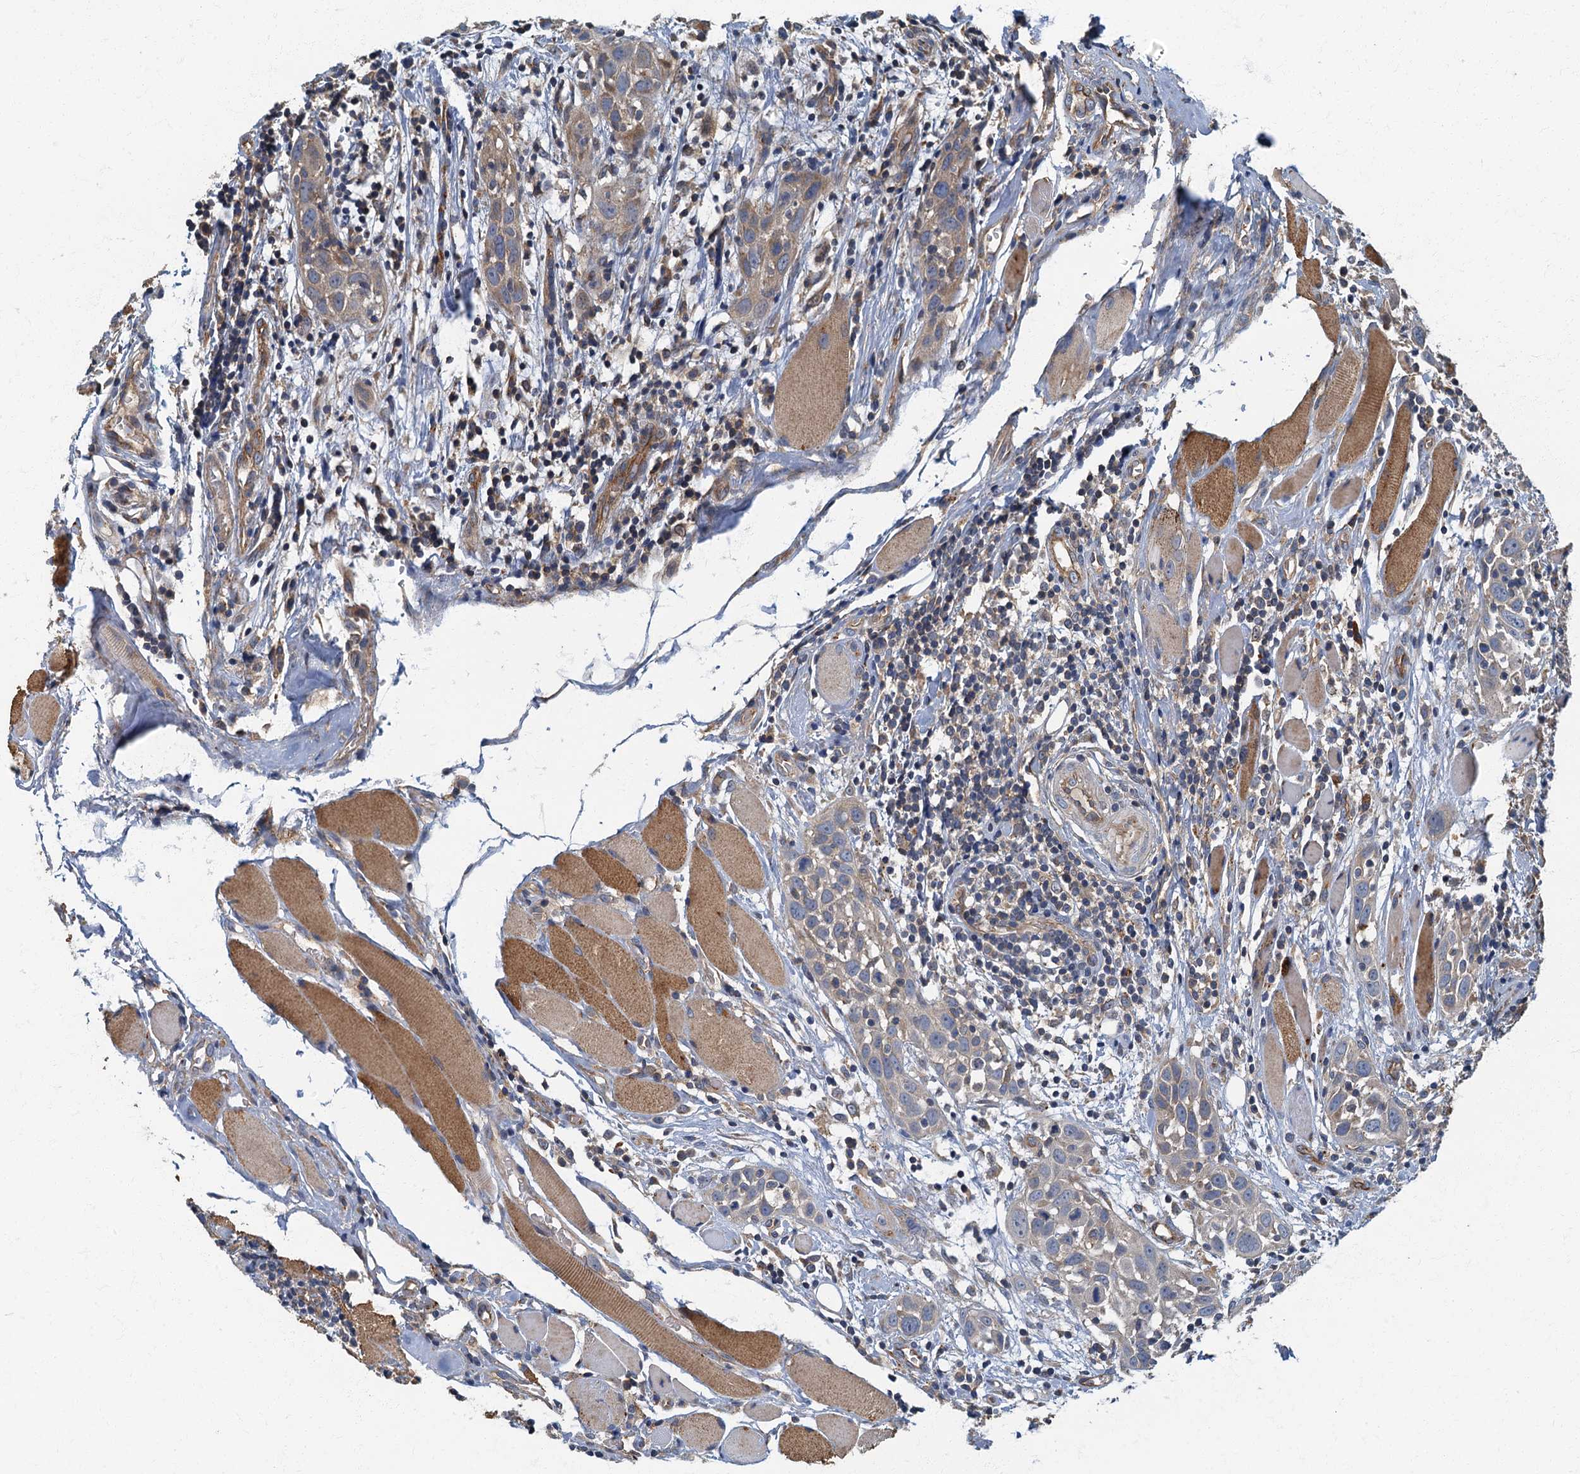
{"staining": {"intensity": "weak", "quantity": "25%-75%", "location": "cytoplasmic/membranous"}, "tissue": "head and neck cancer", "cell_type": "Tumor cells", "image_type": "cancer", "snomed": [{"axis": "morphology", "description": "Squamous cell carcinoma, NOS"}, {"axis": "topography", "description": "Oral tissue"}, {"axis": "topography", "description": "Head-Neck"}], "caption": "Brown immunohistochemical staining in human squamous cell carcinoma (head and neck) reveals weak cytoplasmic/membranous positivity in about 25%-75% of tumor cells.", "gene": "ARL11", "patient": {"sex": "female", "age": 50}}